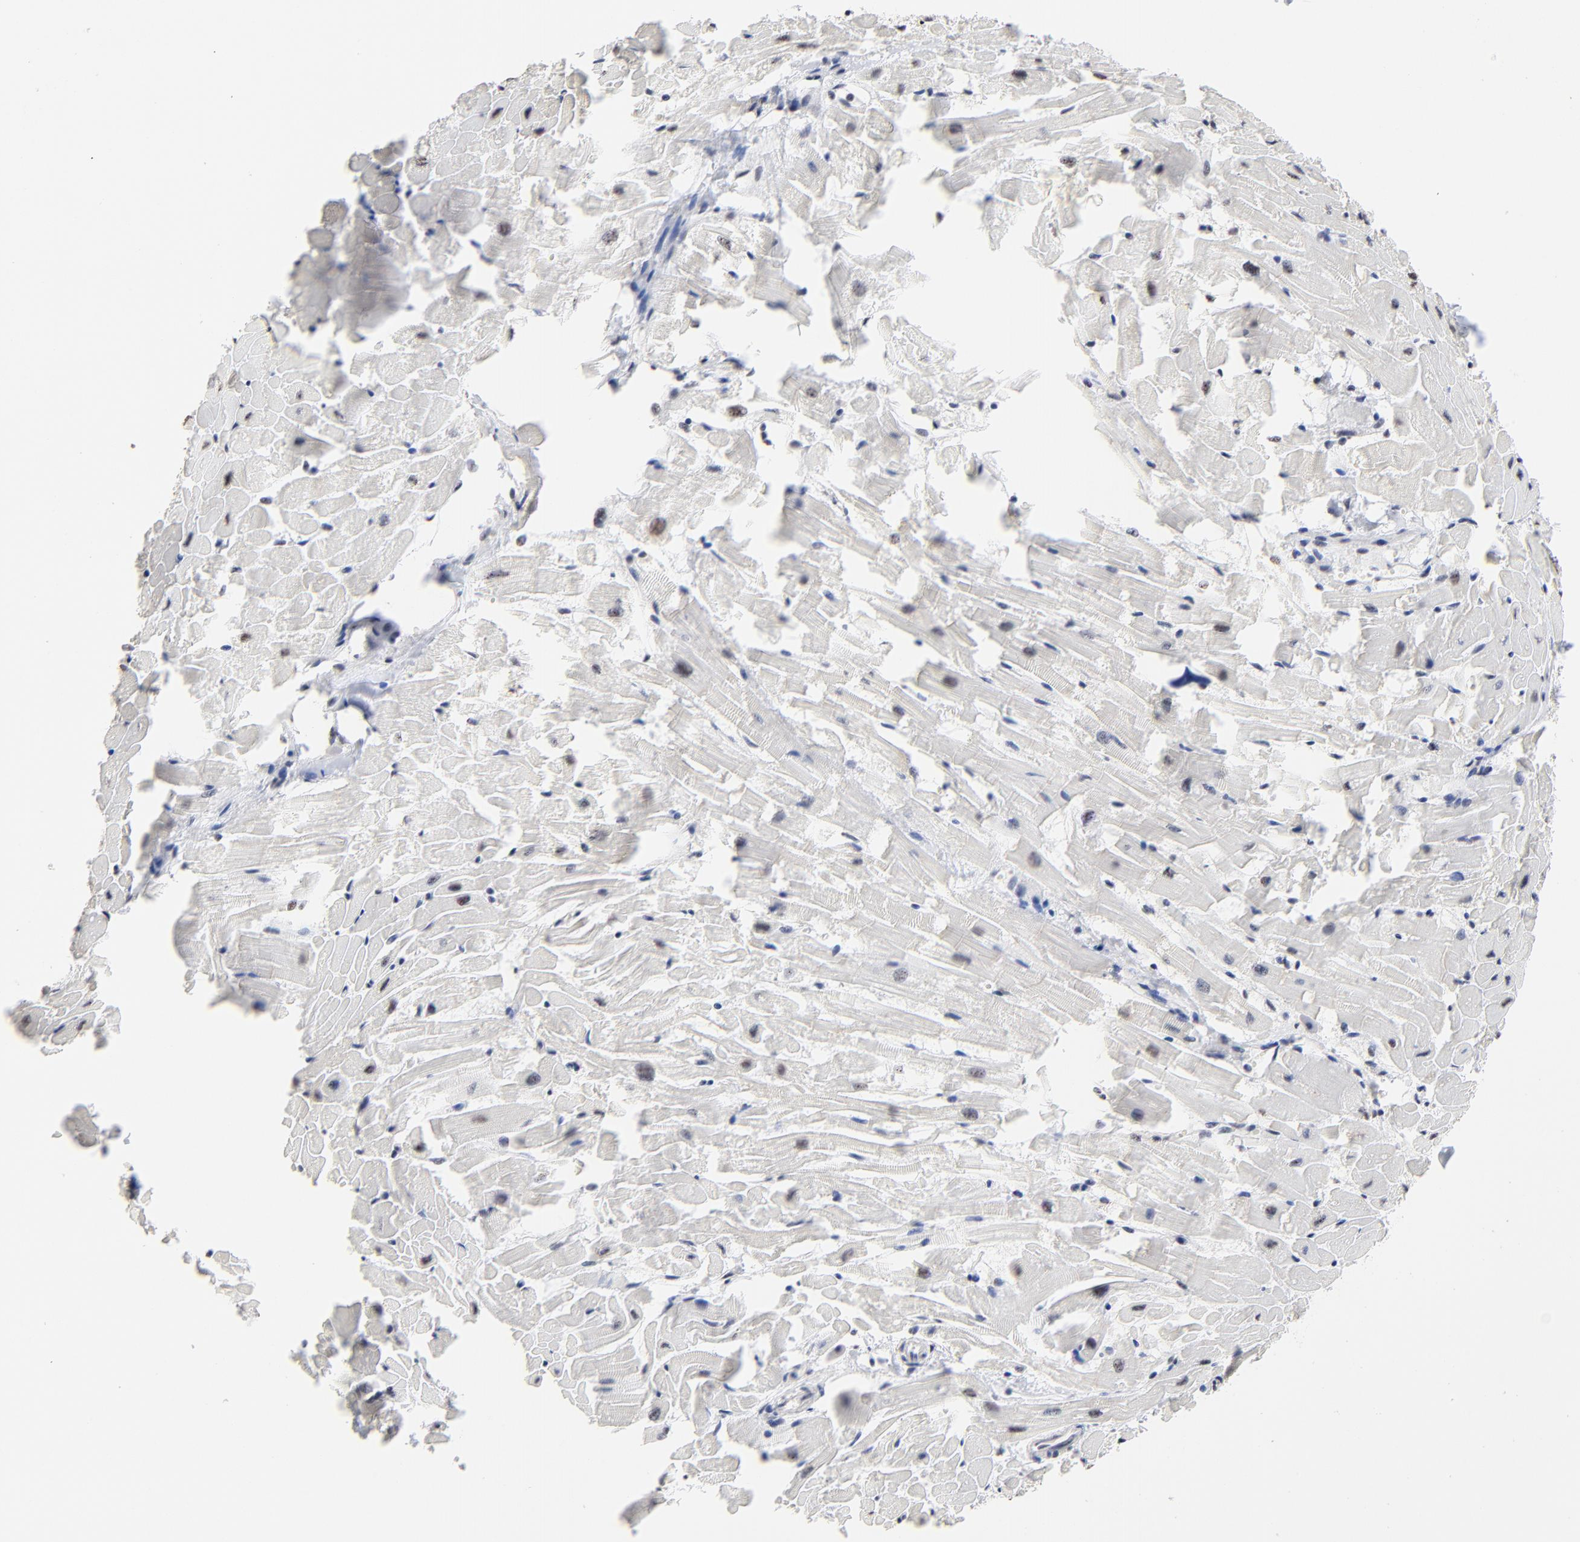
{"staining": {"intensity": "weak", "quantity": "<25%", "location": "nuclear"}, "tissue": "heart muscle", "cell_type": "Cardiomyocytes", "image_type": "normal", "snomed": [{"axis": "morphology", "description": "Normal tissue, NOS"}, {"axis": "topography", "description": "Heart"}], "caption": "Cardiomyocytes show no significant staining in benign heart muscle. (DAB IHC with hematoxylin counter stain).", "gene": "MBD4", "patient": {"sex": "female", "age": 19}}